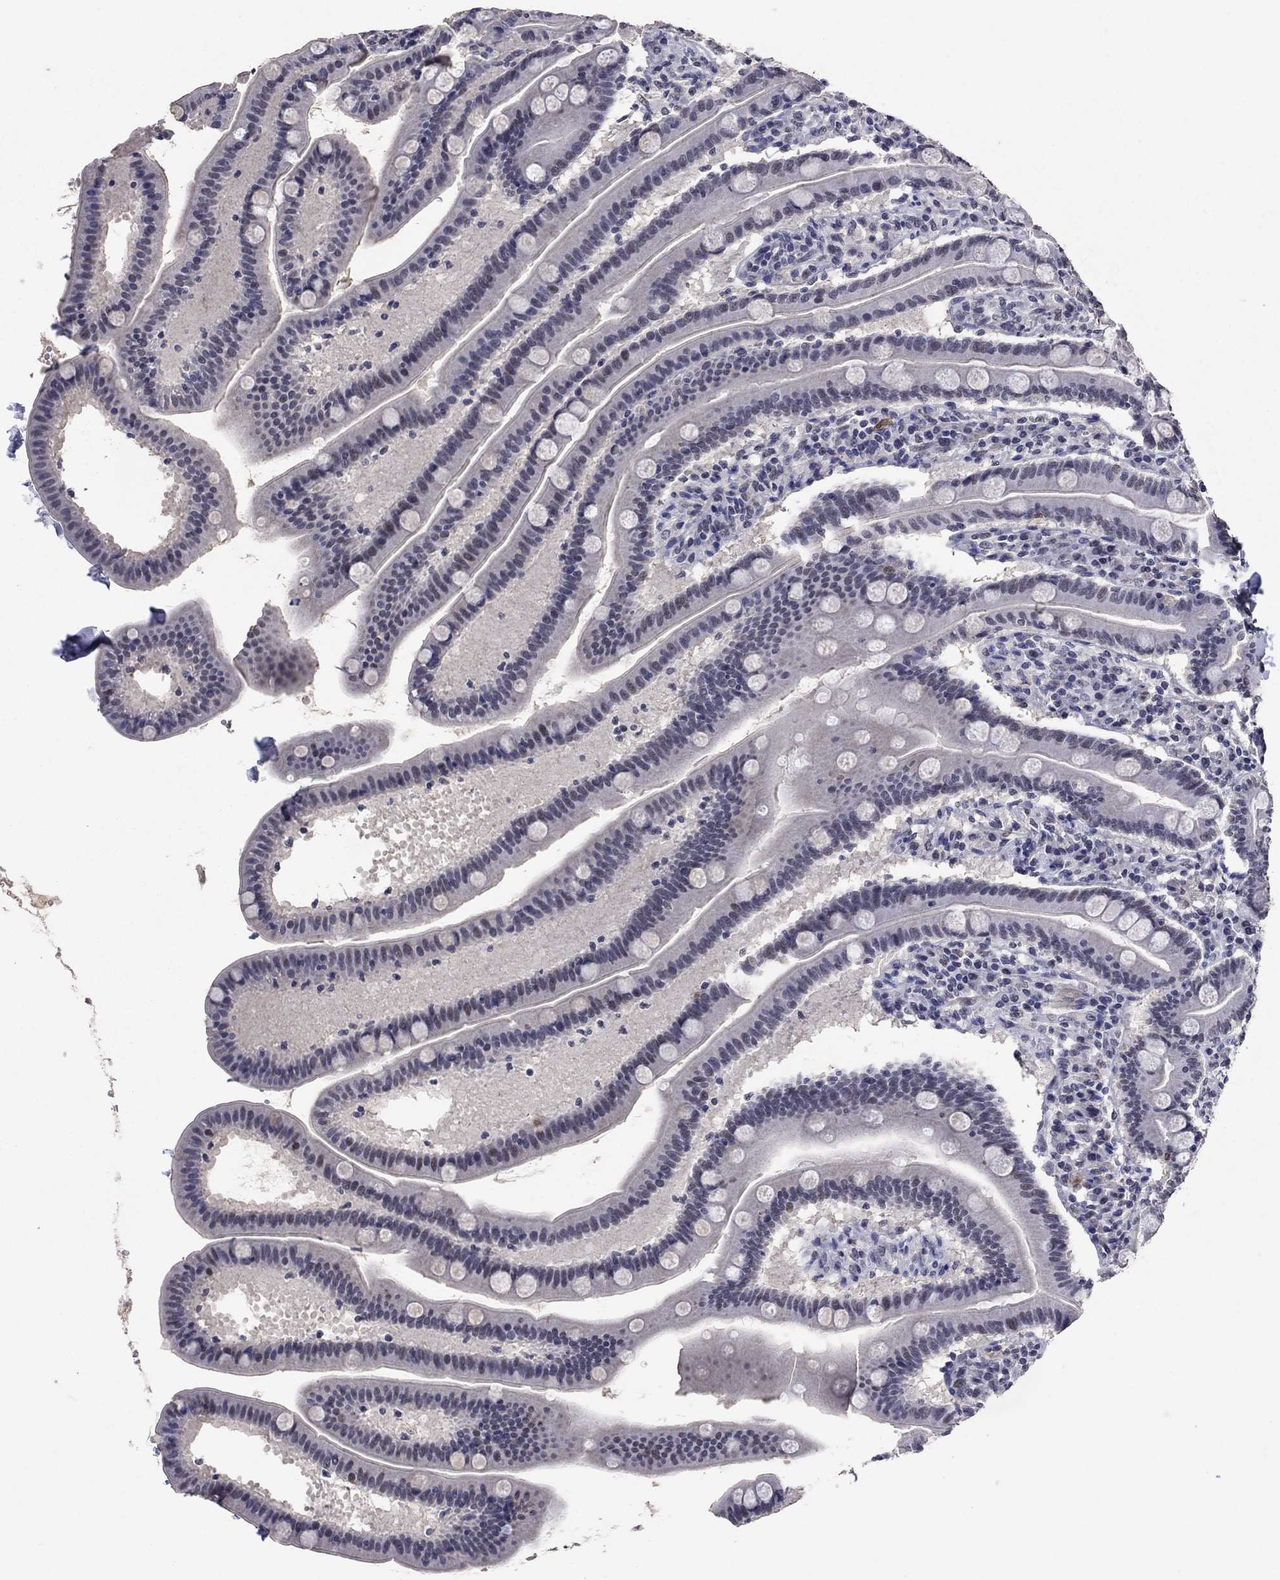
{"staining": {"intensity": "negative", "quantity": "none", "location": "none"}, "tissue": "small intestine", "cell_type": "Glandular cells", "image_type": "normal", "snomed": [{"axis": "morphology", "description": "Normal tissue, NOS"}, {"axis": "topography", "description": "Small intestine"}], "caption": "The immunohistochemistry (IHC) micrograph has no significant staining in glandular cells of small intestine. The staining was performed using DAB to visualize the protein expression in brown, while the nuclei were stained in blue with hematoxylin (Magnification: 20x).", "gene": "TYMS", "patient": {"sex": "male", "age": 66}}